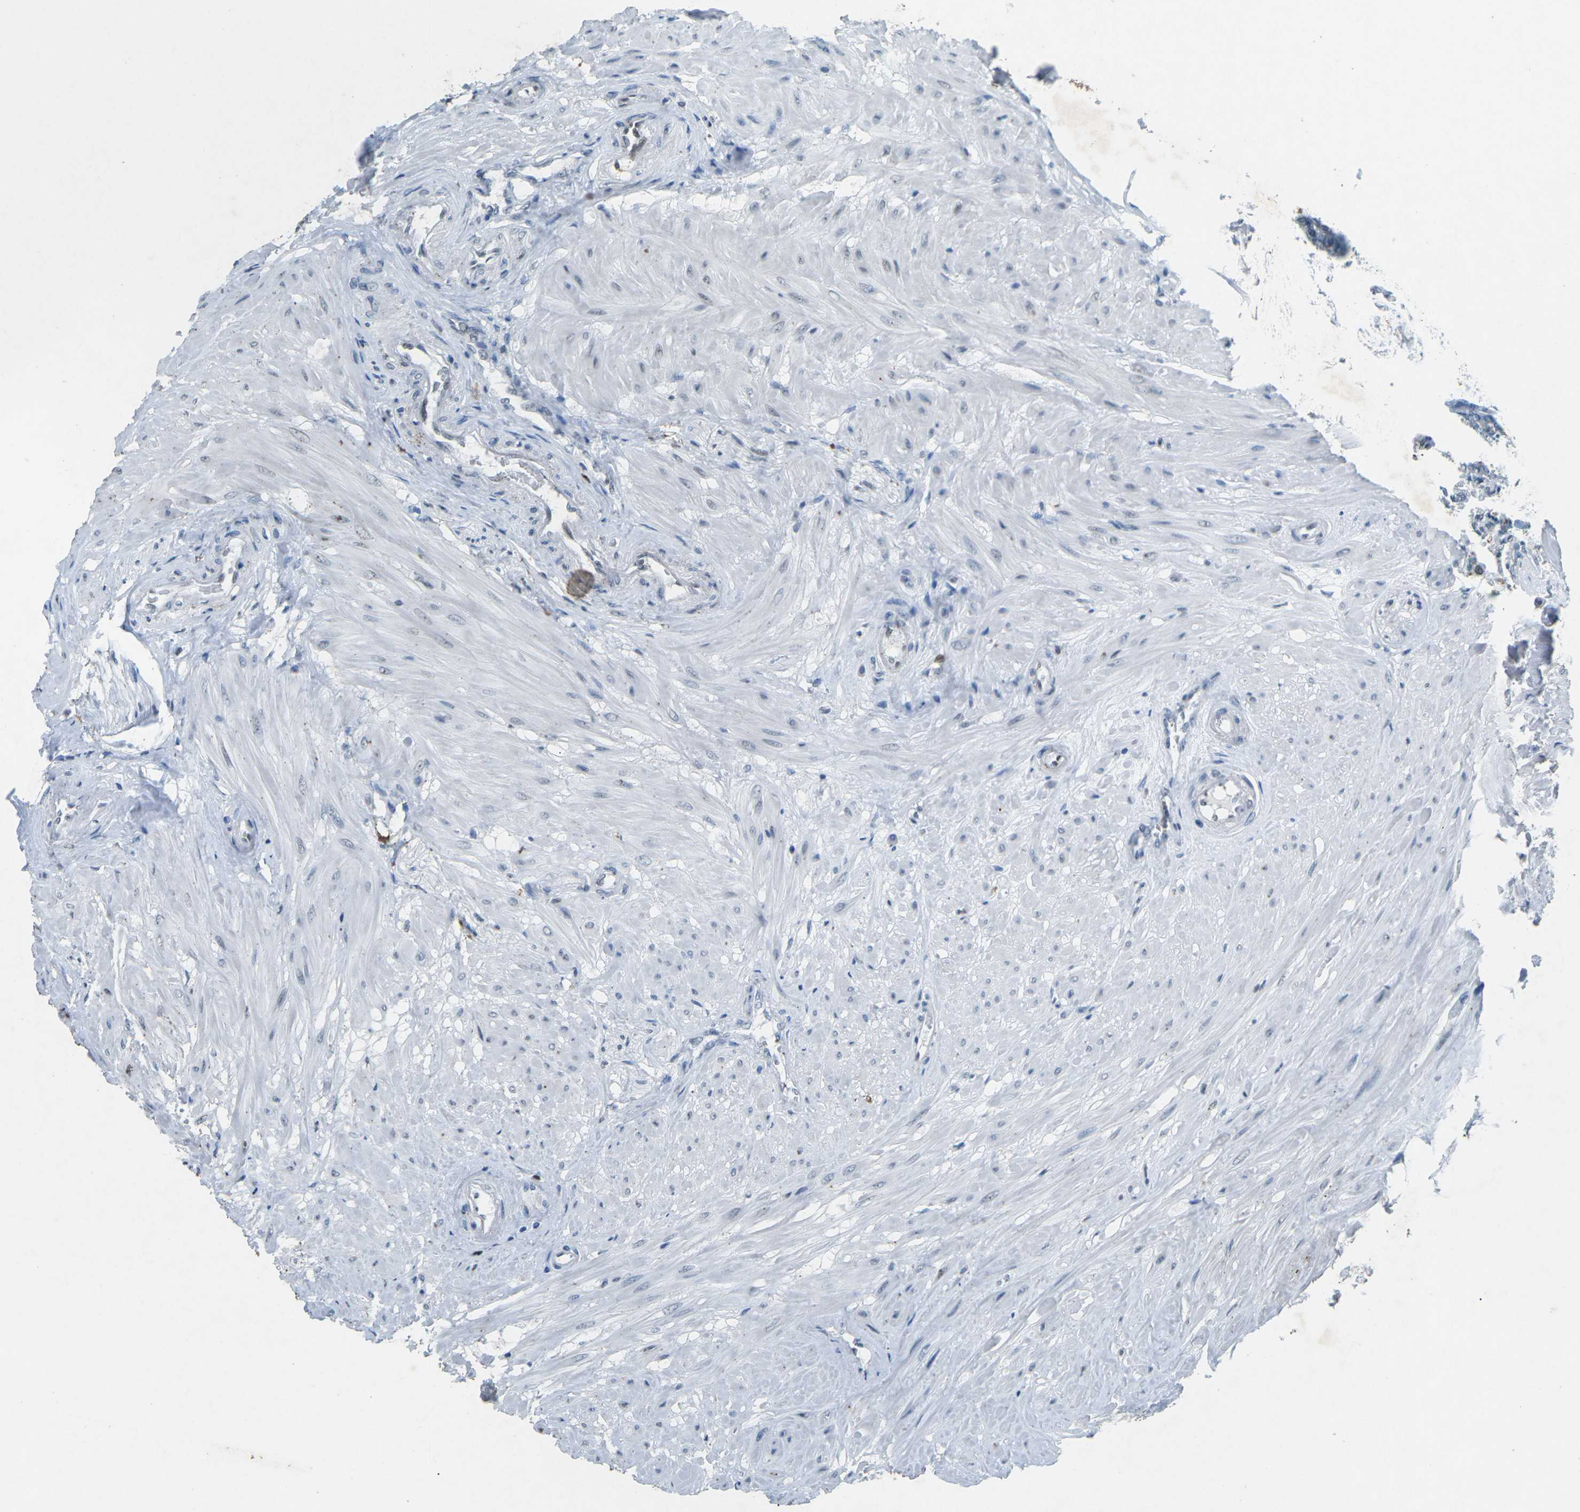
{"staining": {"intensity": "moderate", "quantity": ">75%", "location": "nuclear"}, "tissue": "seminal vesicle", "cell_type": "Glandular cells", "image_type": "normal", "snomed": [{"axis": "morphology", "description": "Normal tissue, NOS"}, {"axis": "topography", "description": "Seminal veicle"}], "caption": "Glandular cells display moderate nuclear expression in approximately >75% of cells in unremarkable seminal vesicle. The staining was performed using DAB (3,3'-diaminobenzidine) to visualize the protein expression in brown, while the nuclei were stained in blue with hematoxylin (Magnification: 20x).", "gene": "RB1", "patient": {"sex": "male", "age": 46}}